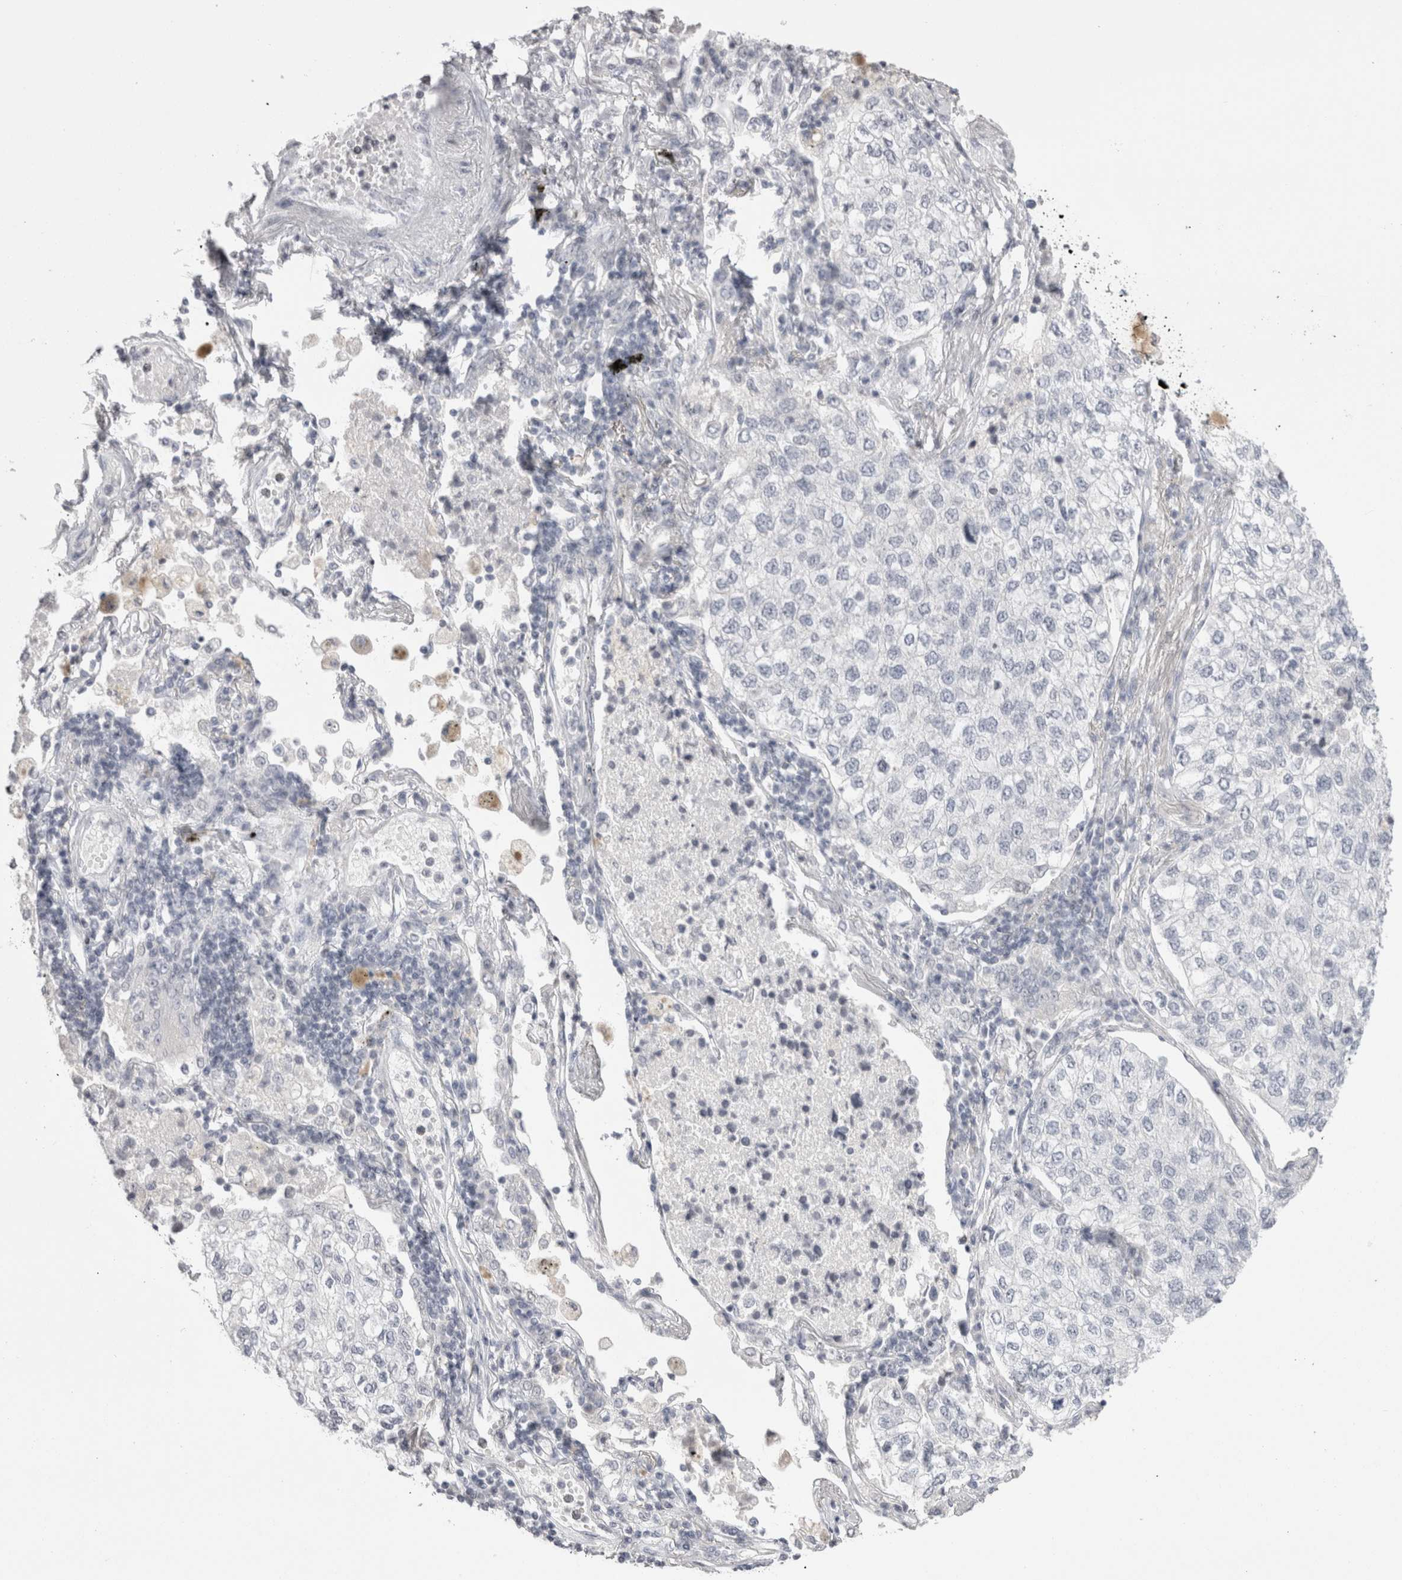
{"staining": {"intensity": "negative", "quantity": "none", "location": "none"}, "tissue": "lung cancer", "cell_type": "Tumor cells", "image_type": "cancer", "snomed": [{"axis": "morphology", "description": "Adenocarcinoma, NOS"}, {"axis": "topography", "description": "Lung"}], "caption": "This is an immunohistochemistry (IHC) micrograph of human lung adenocarcinoma. There is no positivity in tumor cells.", "gene": "FNDC8", "patient": {"sex": "male", "age": 63}}